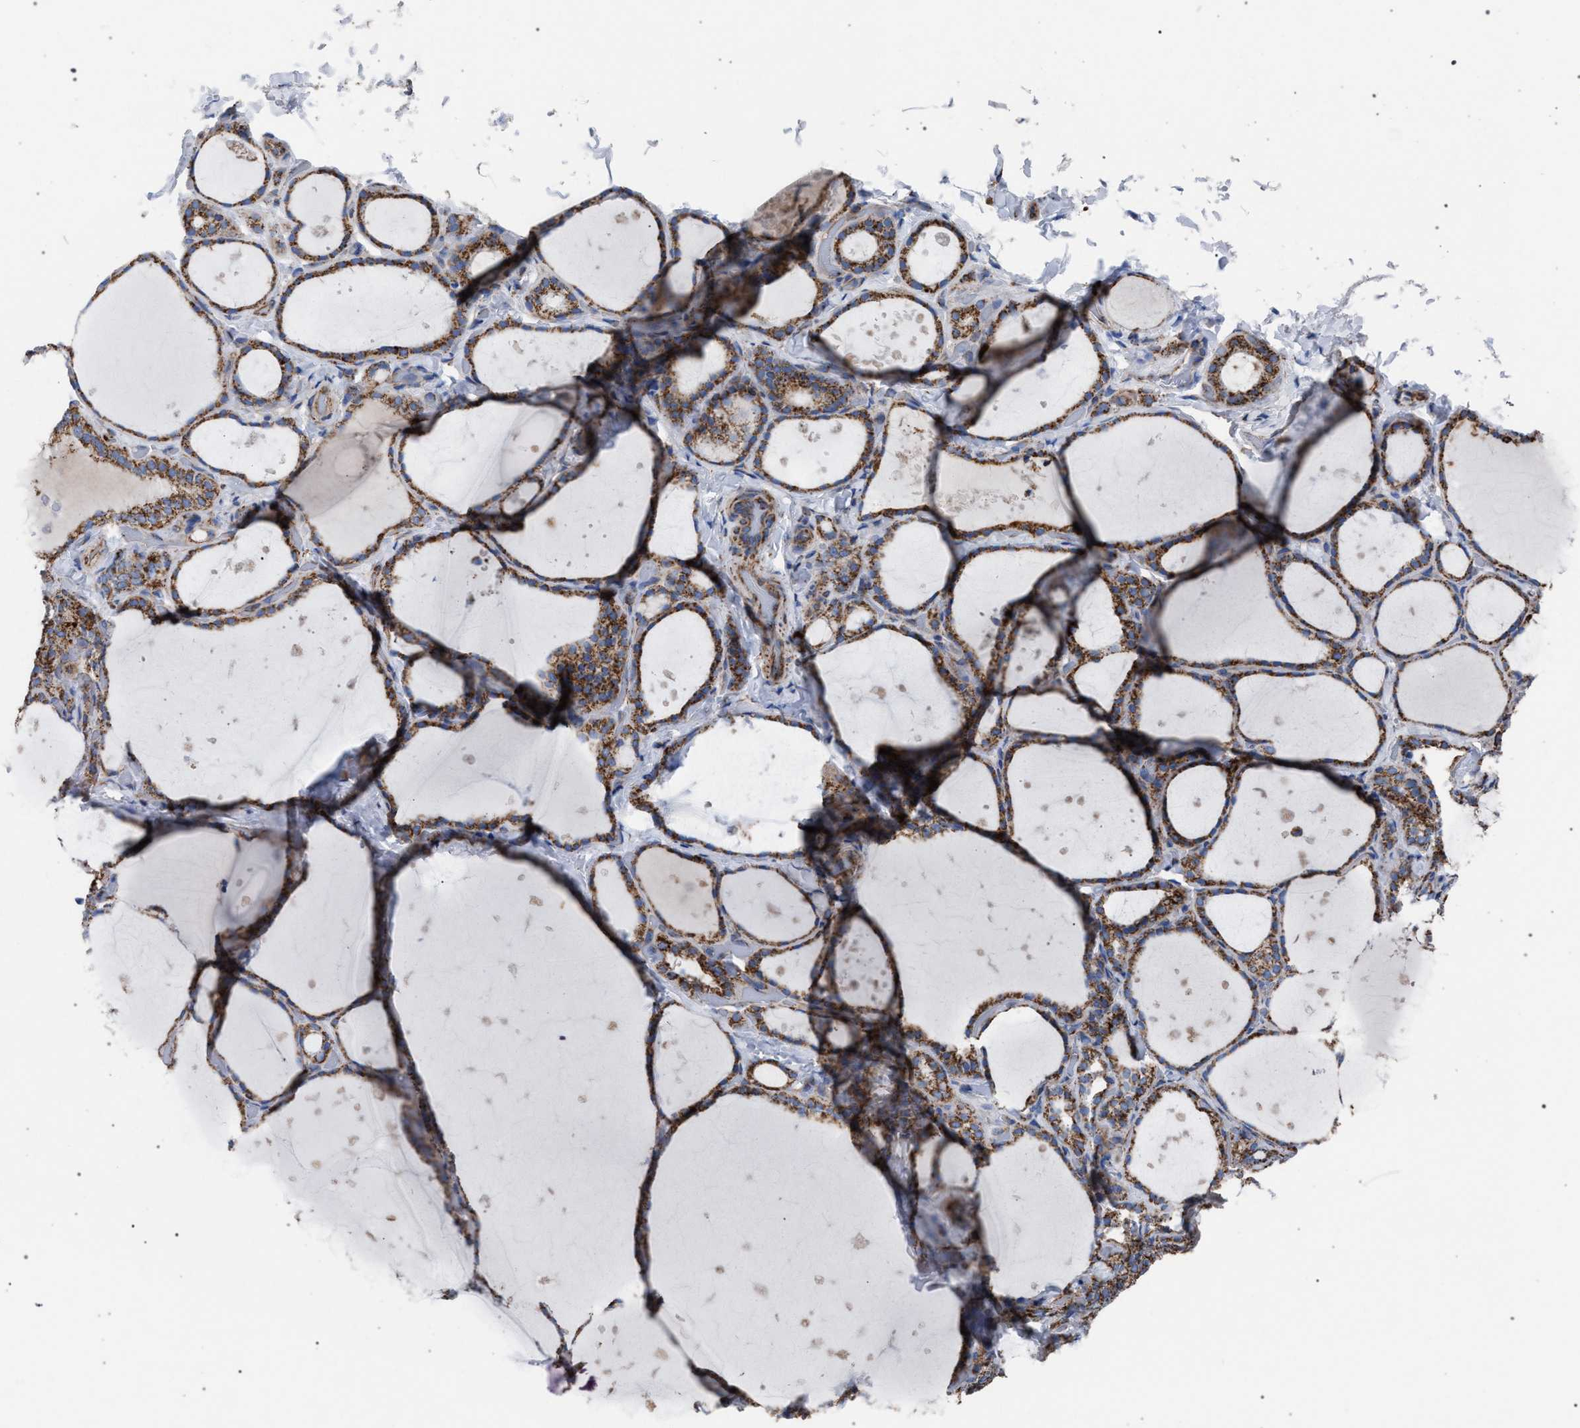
{"staining": {"intensity": "moderate", "quantity": ">75%", "location": "cytoplasmic/membranous"}, "tissue": "thyroid gland", "cell_type": "Glandular cells", "image_type": "normal", "snomed": [{"axis": "morphology", "description": "Normal tissue, NOS"}, {"axis": "topography", "description": "Thyroid gland"}], "caption": "Immunohistochemistry (IHC) staining of normal thyroid gland, which reveals medium levels of moderate cytoplasmic/membranous staining in approximately >75% of glandular cells indicating moderate cytoplasmic/membranous protein positivity. The staining was performed using DAB (3,3'-diaminobenzidine) (brown) for protein detection and nuclei were counterstained in hematoxylin (blue).", "gene": "VPS13A", "patient": {"sex": "female", "age": 44}}